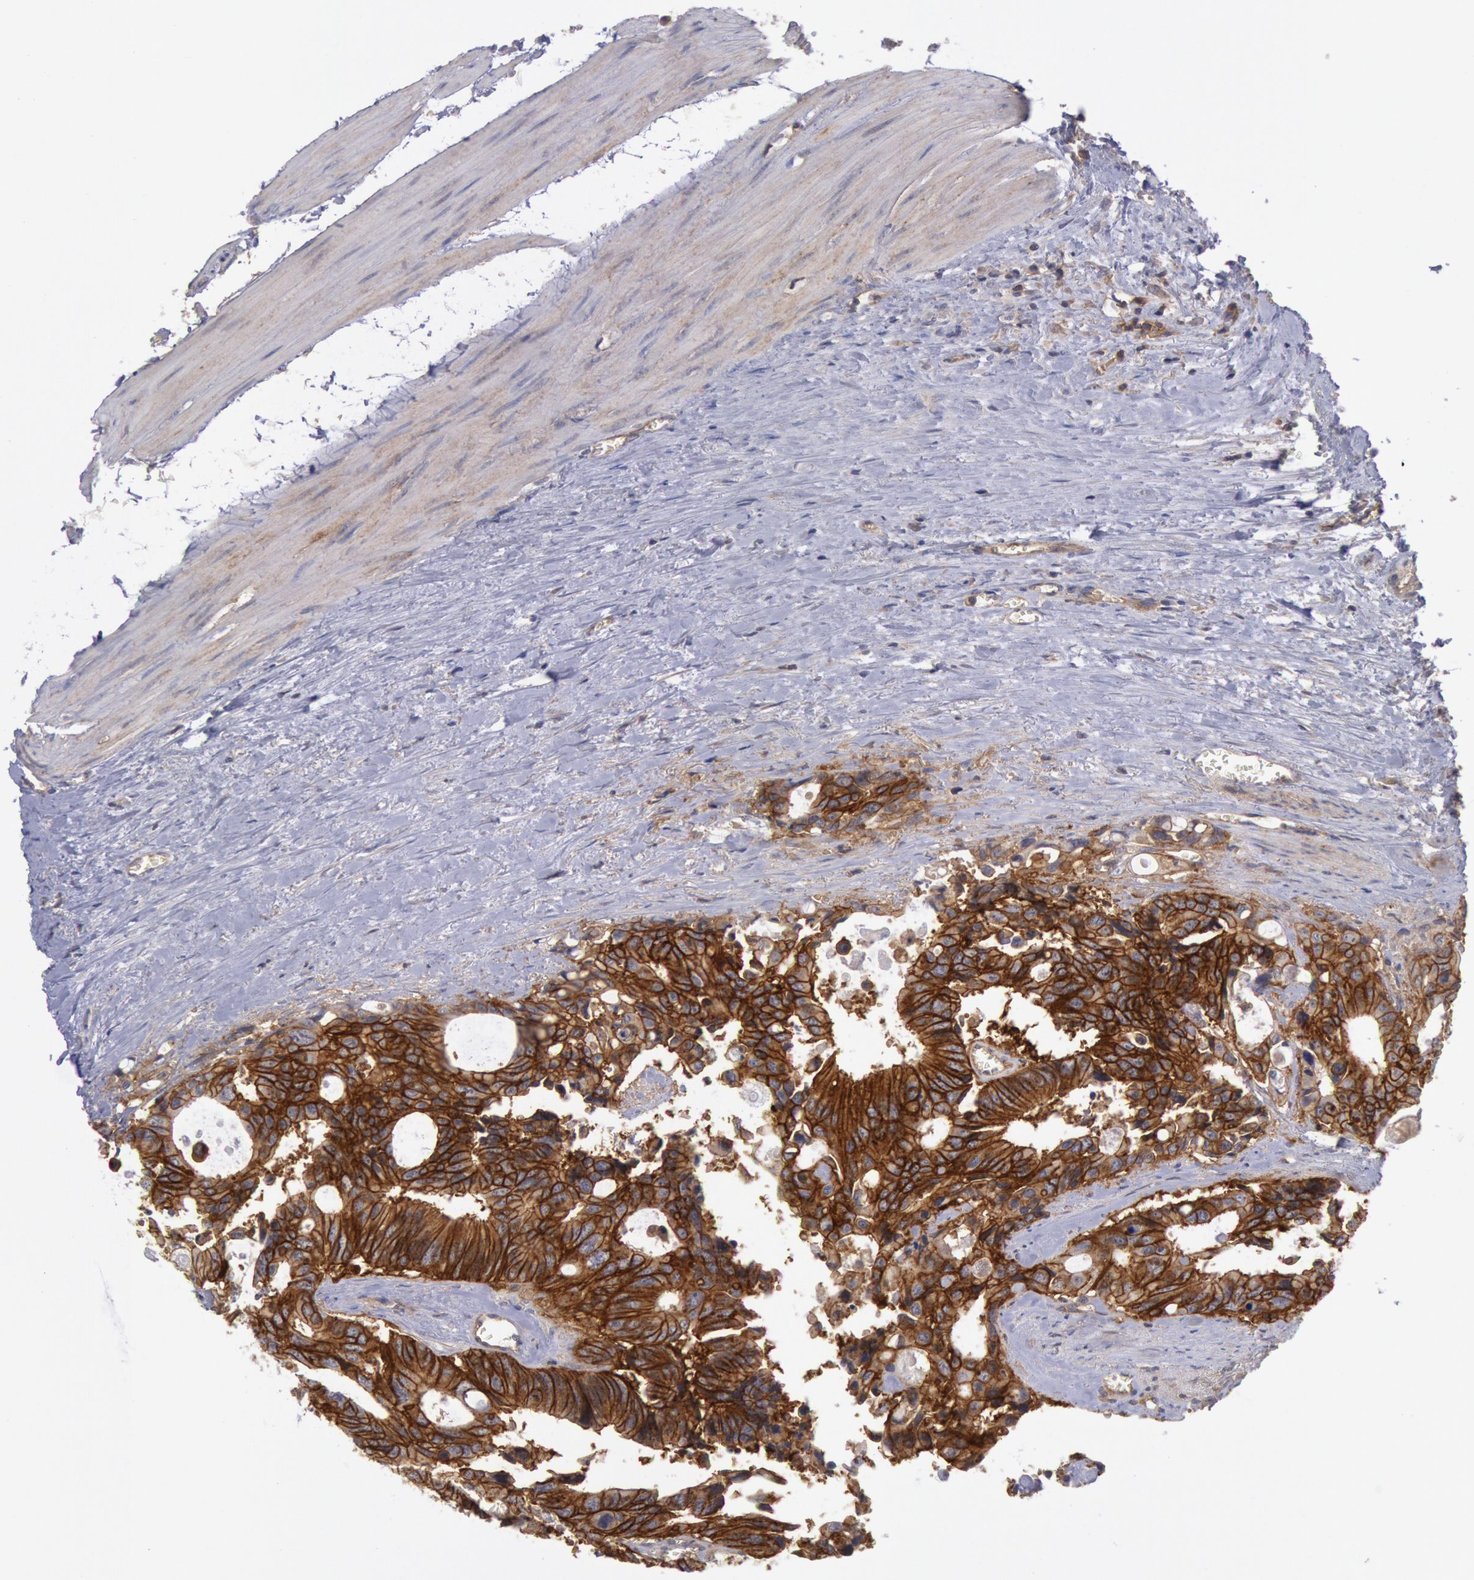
{"staining": {"intensity": "strong", "quantity": ">75%", "location": "cytoplasmic/membranous"}, "tissue": "colorectal cancer", "cell_type": "Tumor cells", "image_type": "cancer", "snomed": [{"axis": "morphology", "description": "Adenocarcinoma, NOS"}, {"axis": "topography", "description": "Rectum"}], "caption": "A micrograph of human colorectal cancer stained for a protein reveals strong cytoplasmic/membranous brown staining in tumor cells.", "gene": "STX4", "patient": {"sex": "male", "age": 76}}